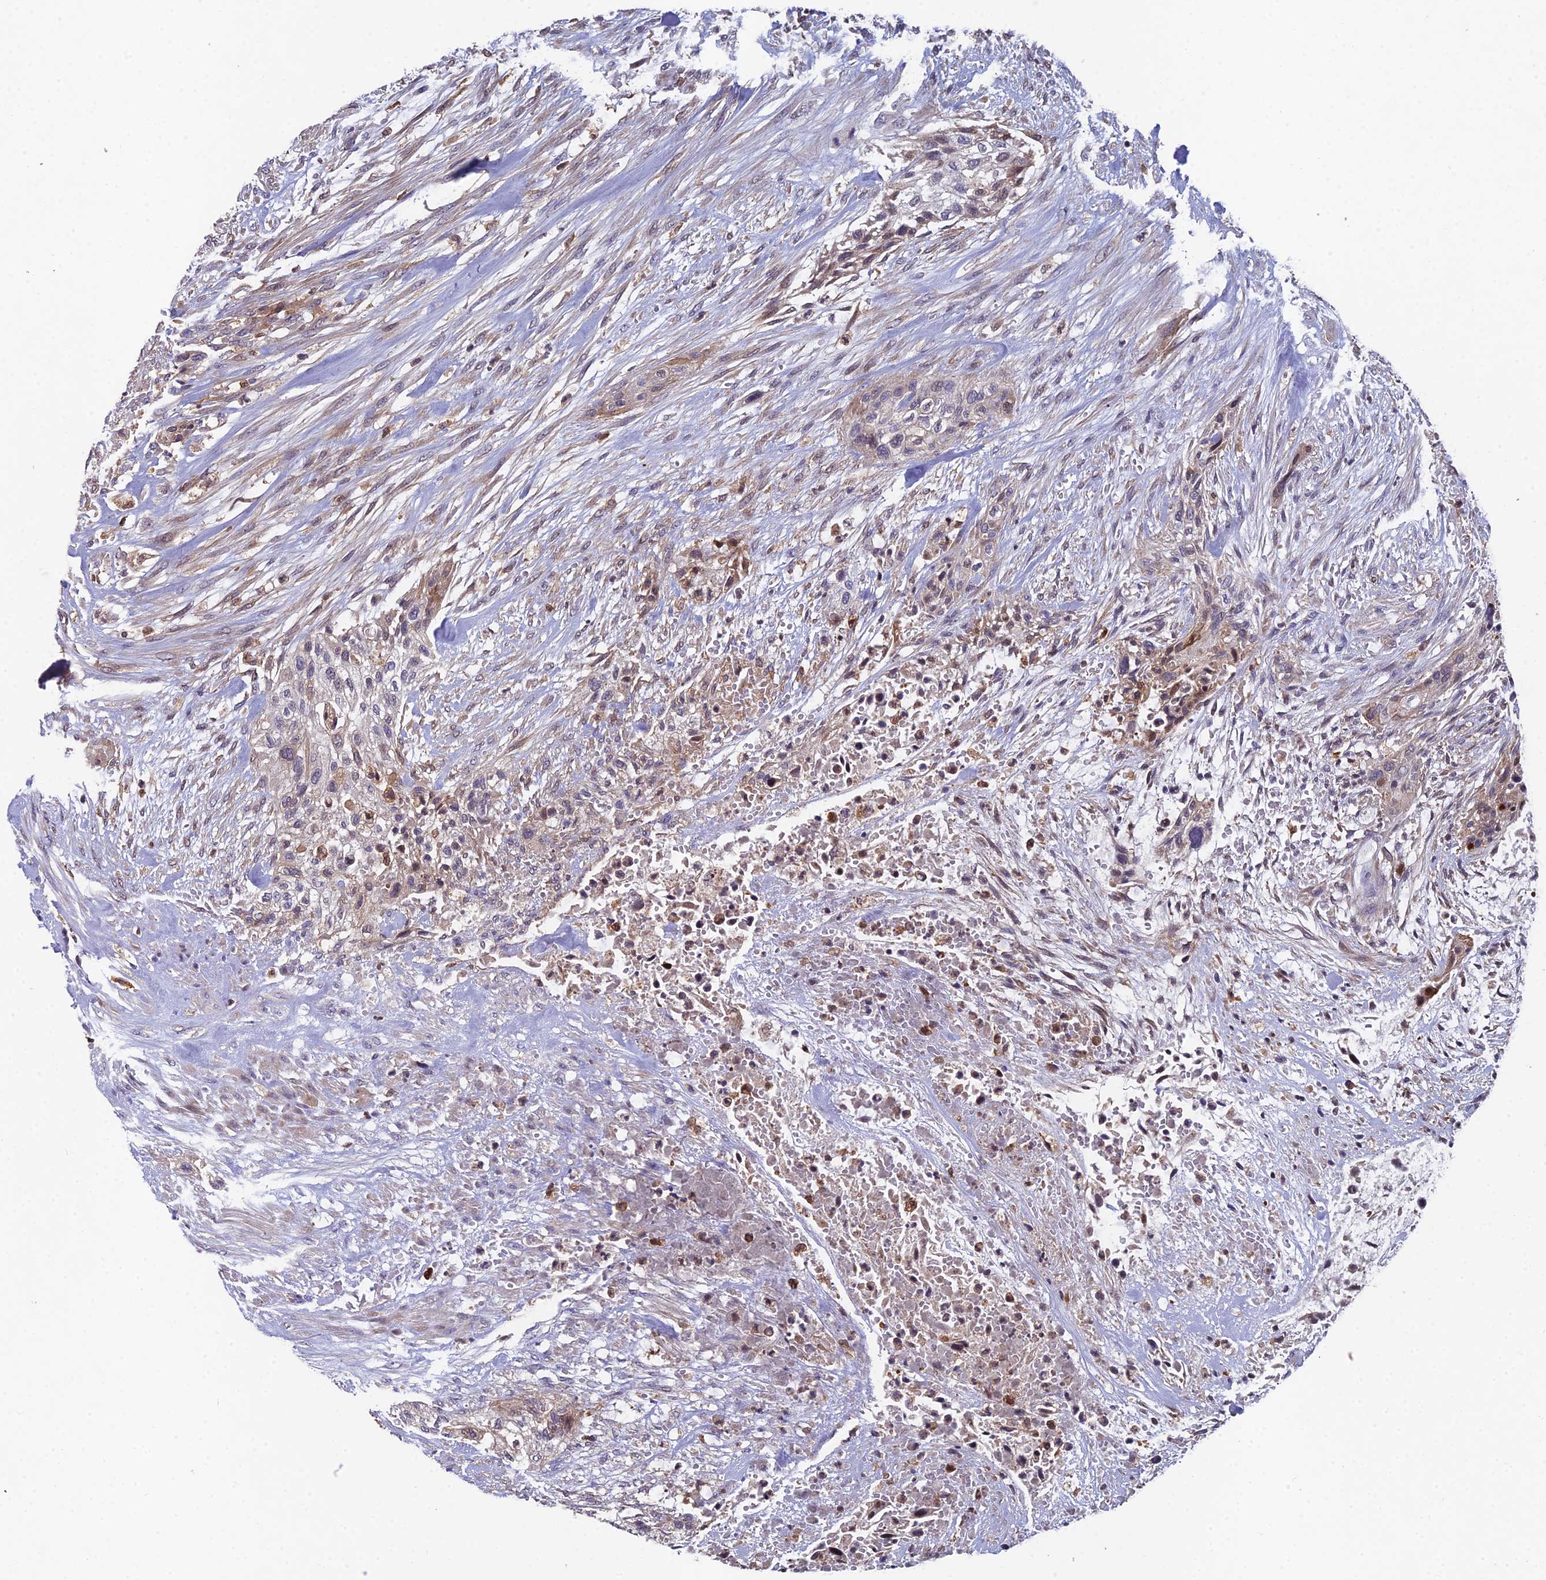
{"staining": {"intensity": "negative", "quantity": "none", "location": "none"}, "tissue": "urothelial cancer", "cell_type": "Tumor cells", "image_type": "cancer", "snomed": [{"axis": "morphology", "description": "Urothelial carcinoma, High grade"}, {"axis": "topography", "description": "Urinary bladder"}], "caption": "The immunohistochemistry histopathology image has no significant positivity in tumor cells of urothelial carcinoma (high-grade) tissue.", "gene": "GALK2", "patient": {"sex": "male", "age": 35}}